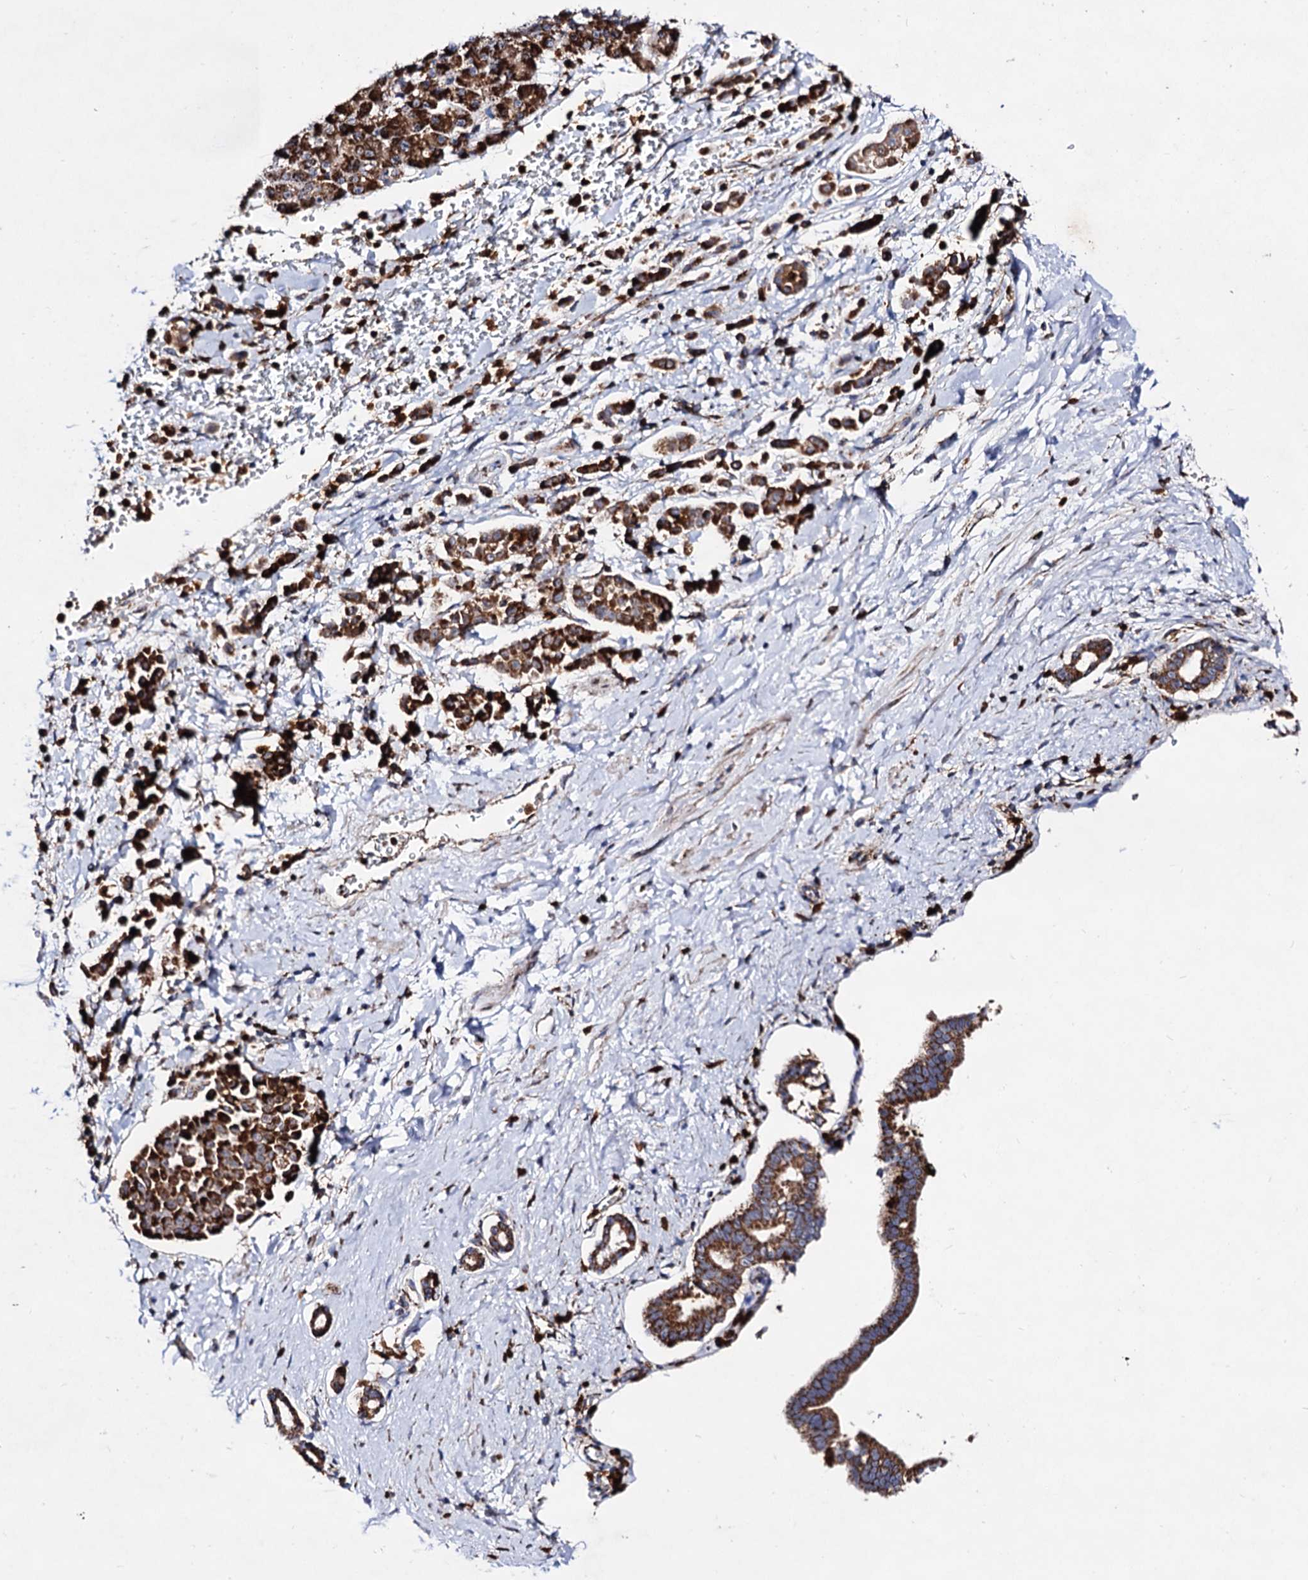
{"staining": {"intensity": "strong", "quantity": ">75%", "location": "cytoplasmic/membranous"}, "tissue": "pancreatic cancer", "cell_type": "Tumor cells", "image_type": "cancer", "snomed": [{"axis": "morphology", "description": "Normal tissue, NOS"}, {"axis": "morphology", "description": "Adenocarcinoma, NOS"}, {"axis": "topography", "description": "Pancreas"}], "caption": "Immunohistochemistry of pancreatic adenocarcinoma exhibits high levels of strong cytoplasmic/membranous expression in about >75% of tumor cells.", "gene": "ACAD9", "patient": {"sex": "female", "age": 64}}